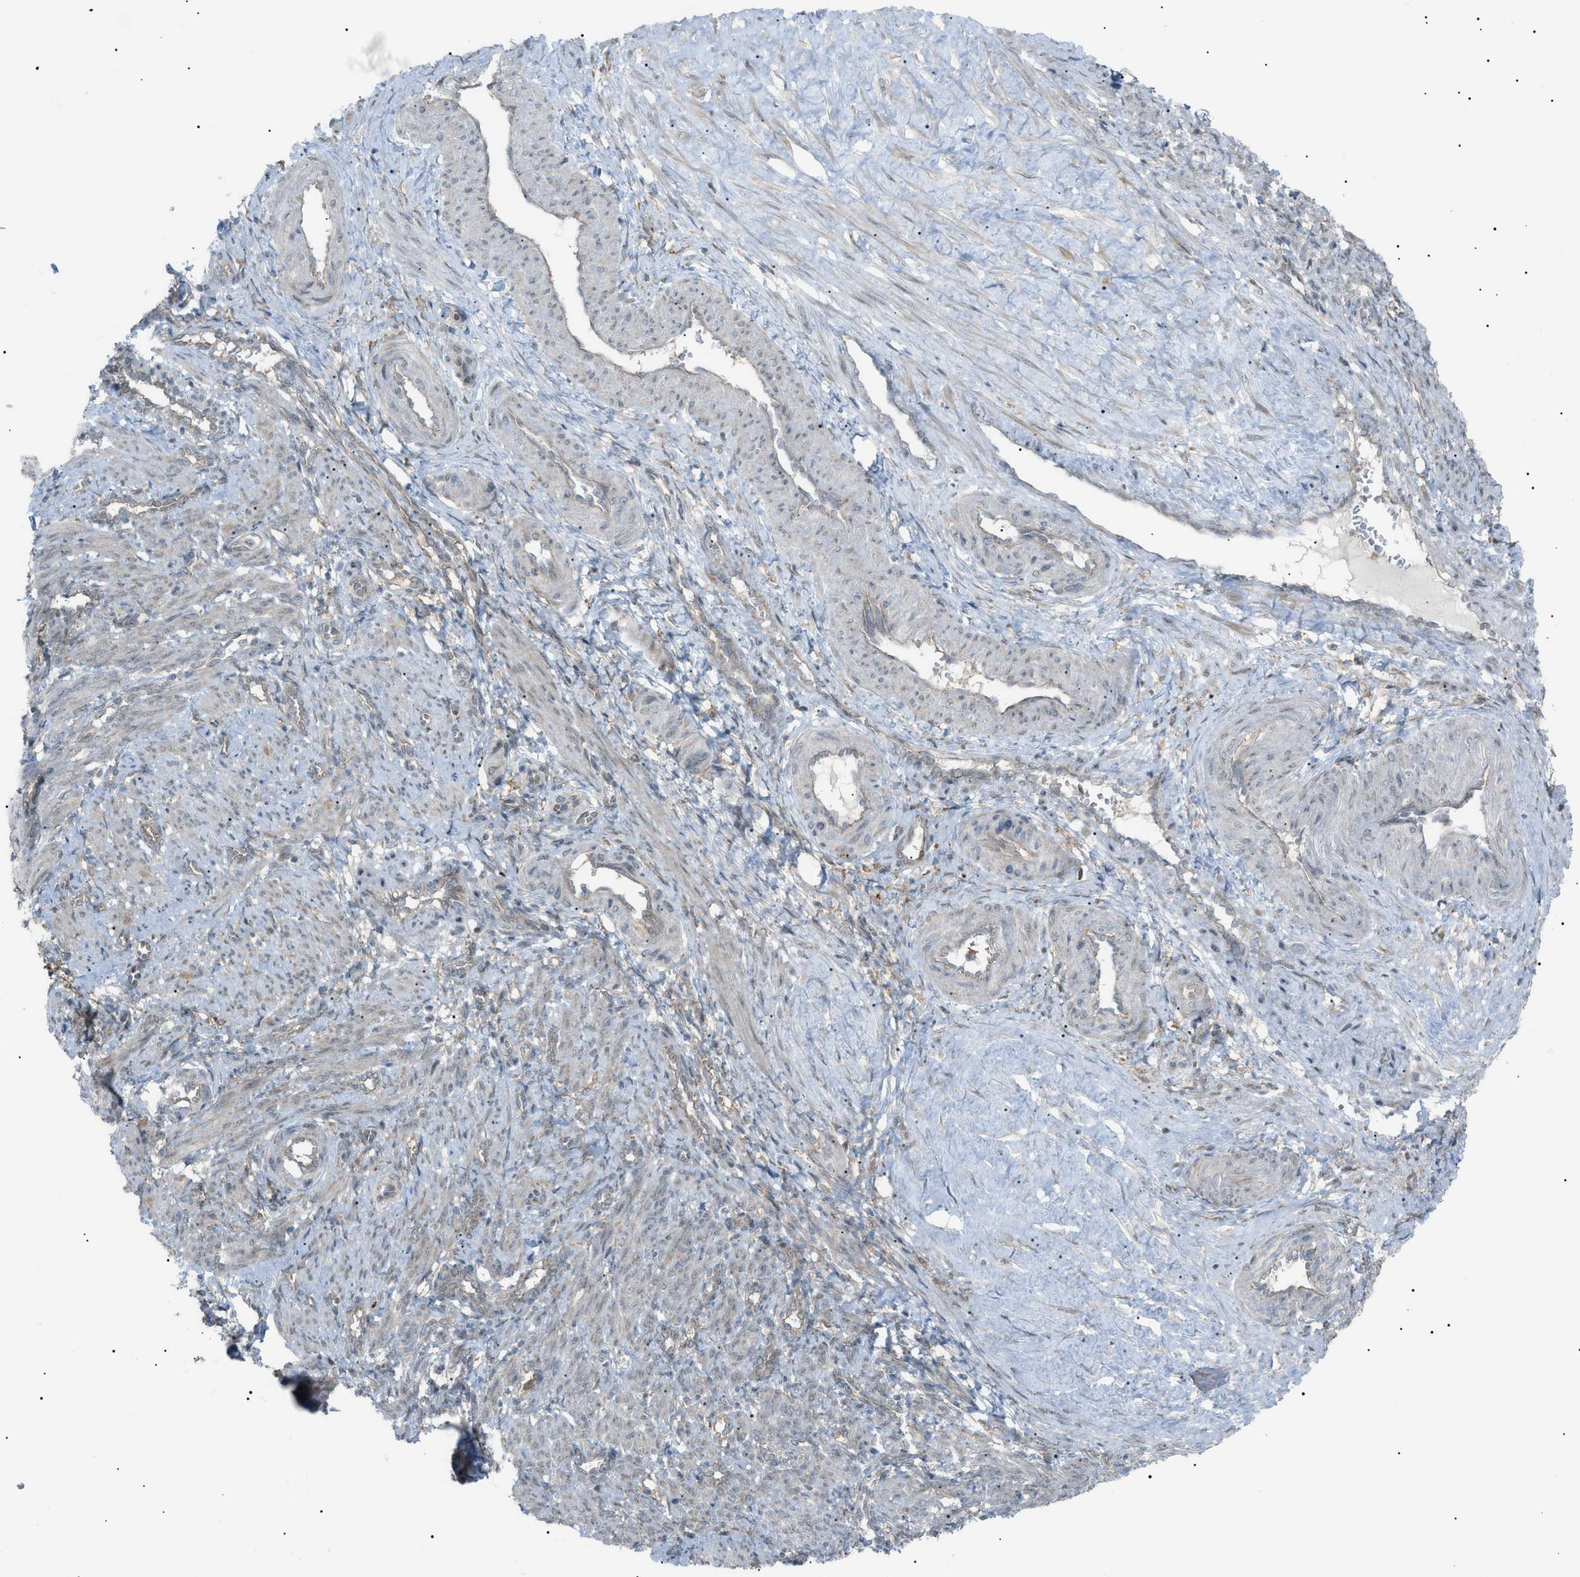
{"staining": {"intensity": "weak", "quantity": ">75%", "location": "cytoplasmic/membranous"}, "tissue": "smooth muscle", "cell_type": "Smooth muscle cells", "image_type": "normal", "snomed": [{"axis": "morphology", "description": "Normal tissue, NOS"}, {"axis": "topography", "description": "Endometrium"}], "caption": "Immunohistochemical staining of unremarkable smooth muscle demonstrates low levels of weak cytoplasmic/membranous positivity in about >75% of smooth muscle cells.", "gene": "LPIN2", "patient": {"sex": "female", "age": 33}}